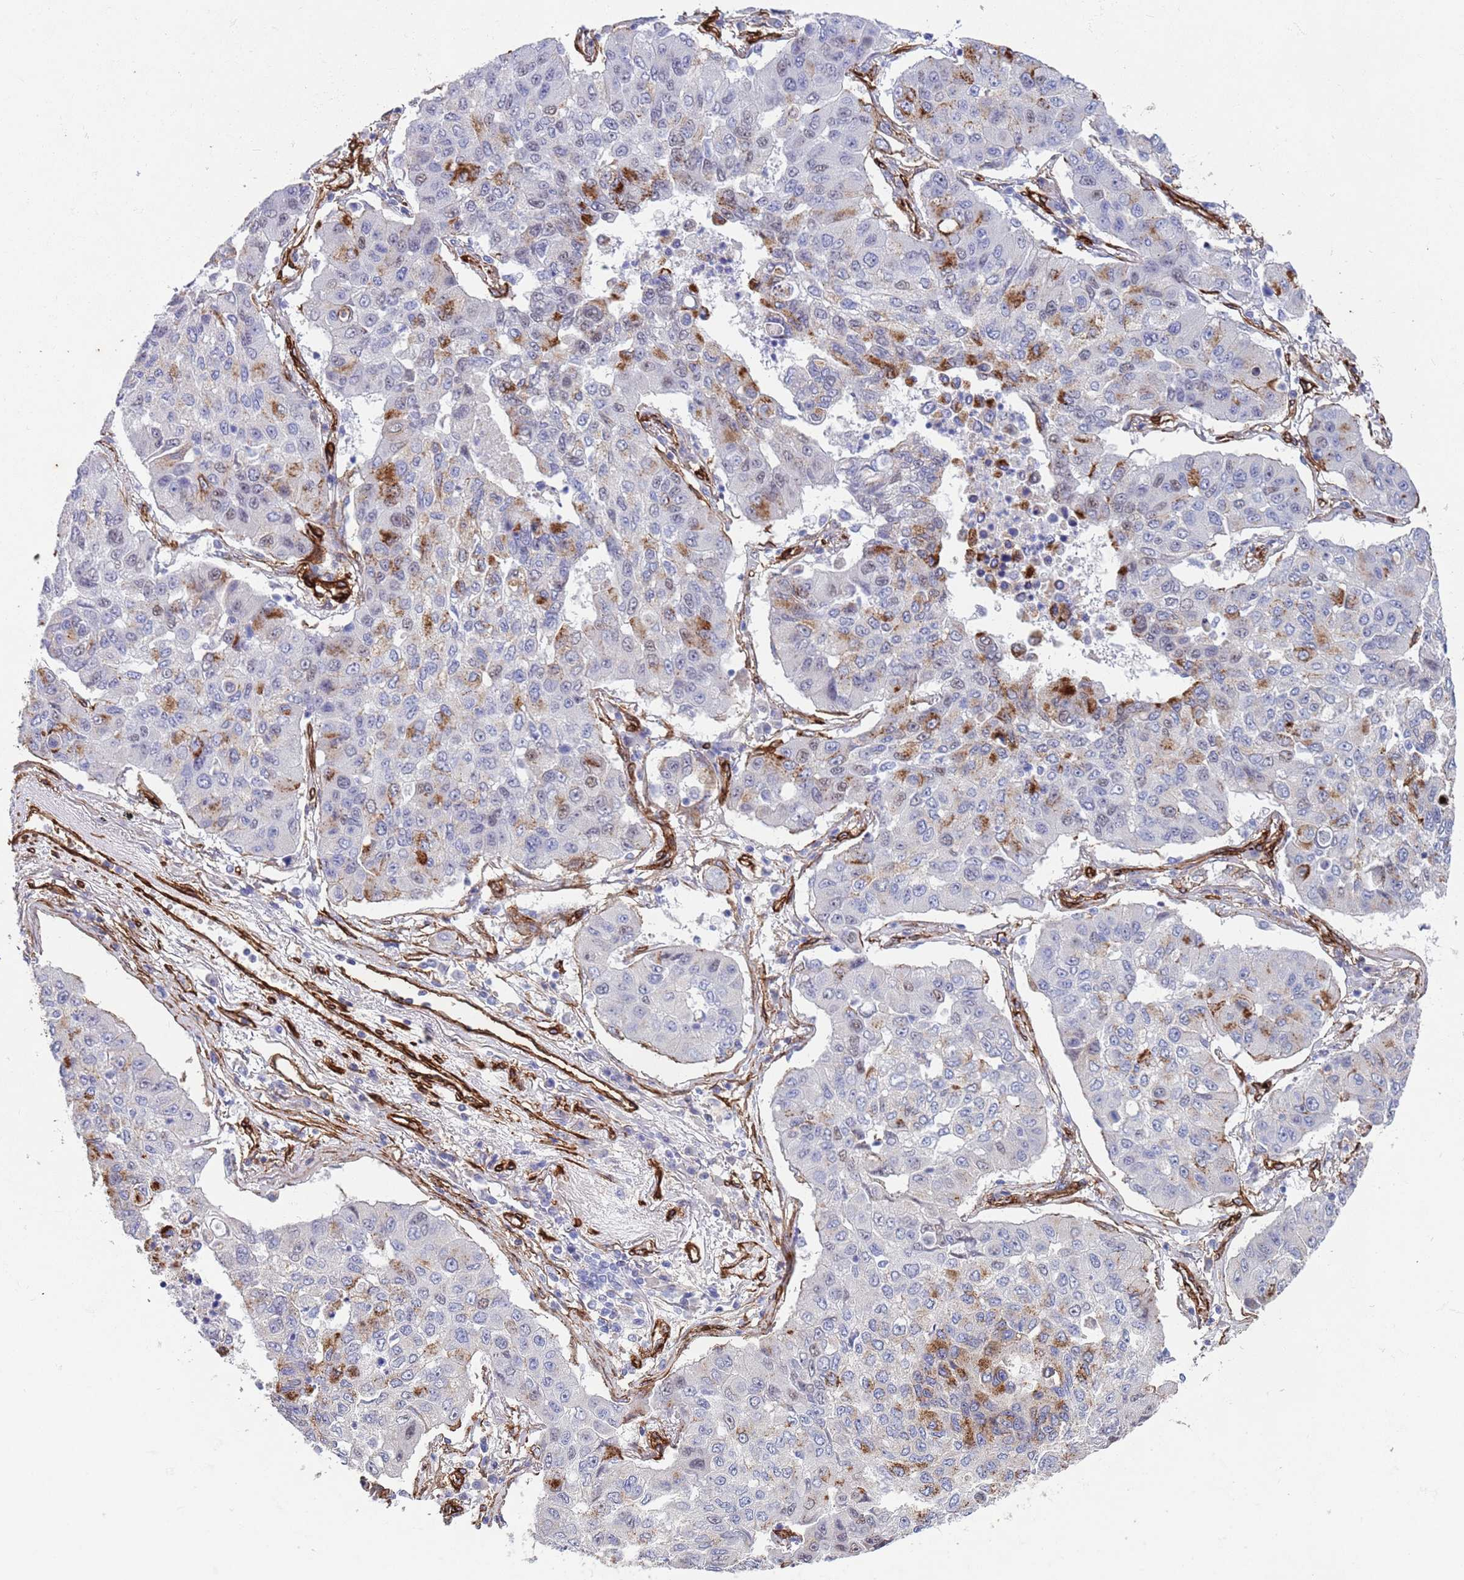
{"staining": {"intensity": "moderate", "quantity": "<25%", "location": "cytoplasmic/membranous"}, "tissue": "lung cancer", "cell_type": "Tumor cells", "image_type": "cancer", "snomed": [{"axis": "morphology", "description": "Squamous cell carcinoma, NOS"}, {"axis": "topography", "description": "Lung"}], "caption": "The immunohistochemical stain highlights moderate cytoplasmic/membranous expression in tumor cells of lung squamous cell carcinoma tissue.", "gene": "CAV2", "patient": {"sex": "male", "age": 74}}